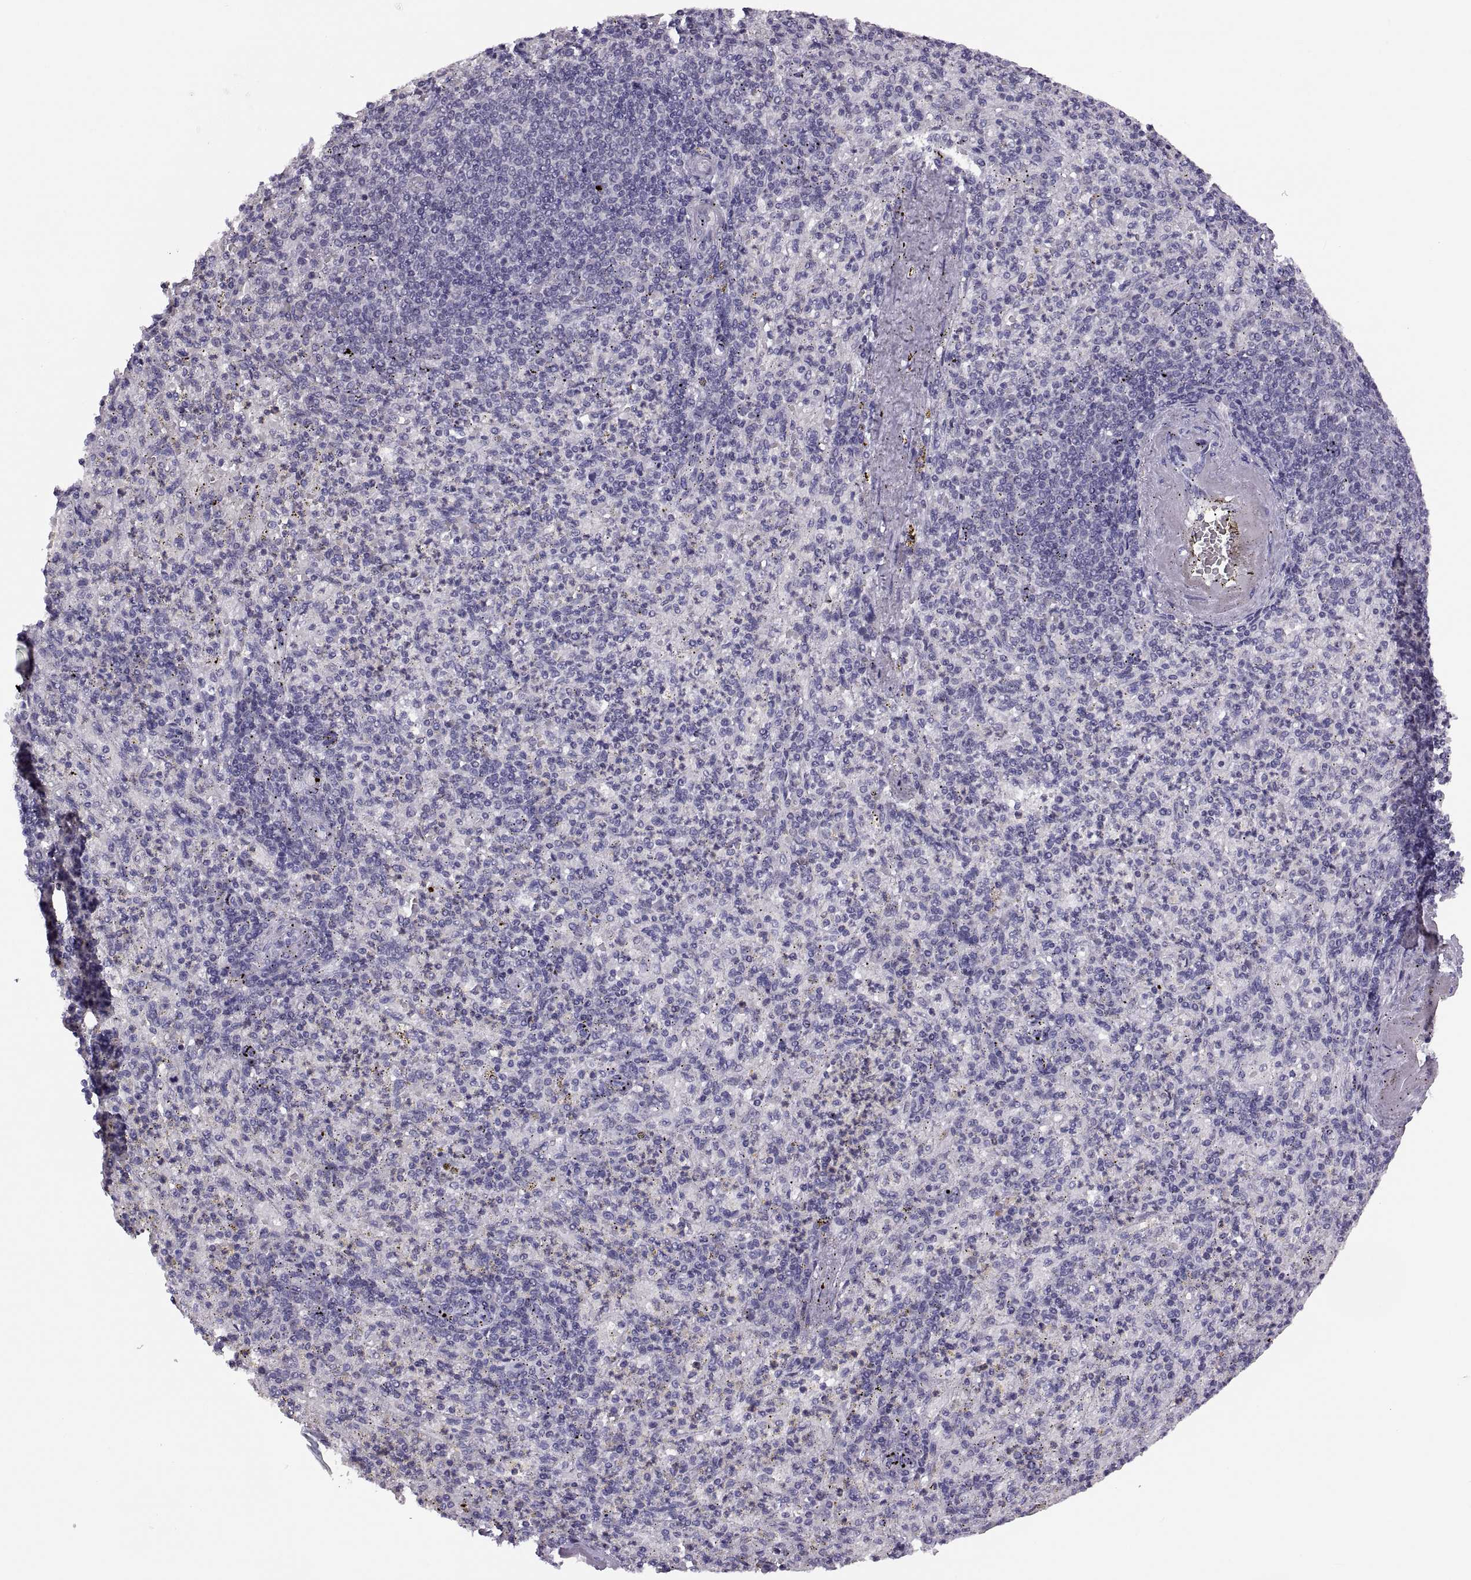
{"staining": {"intensity": "negative", "quantity": "none", "location": "none"}, "tissue": "spleen", "cell_type": "Cells in red pulp", "image_type": "normal", "snomed": [{"axis": "morphology", "description": "Normal tissue, NOS"}, {"axis": "topography", "description": "Spleen"}], "caption": "Cells in red pulp show no significant staining in benign spleen. (DAB (3,3'-diaminobenzidine) immunohistochemistry (IHC) with hematoxylin counter stain).", "gene": "ADH6", "patient": {"sex": "female", "age": 74}}